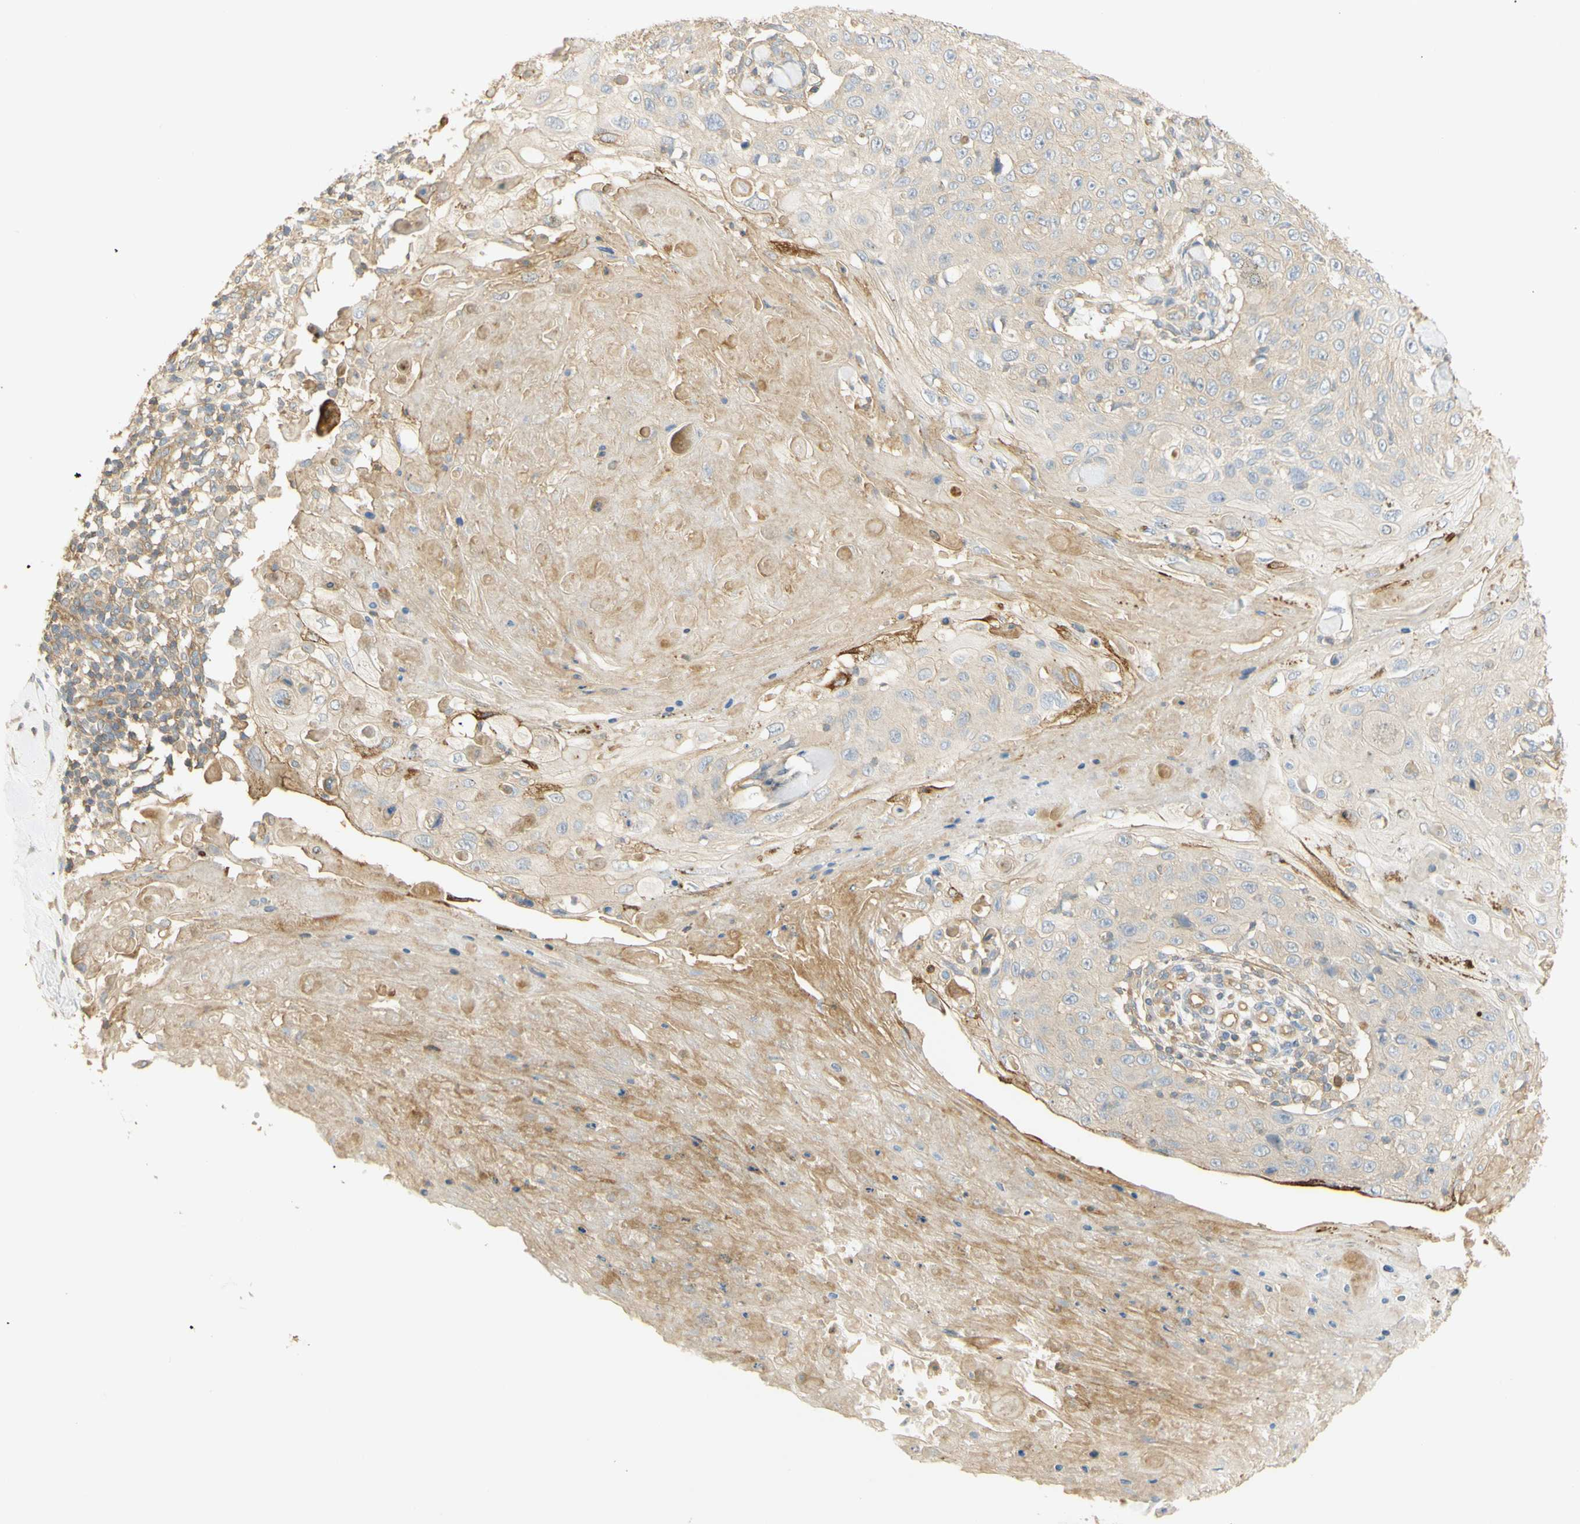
{"staining": {"intensity": "negative", "quantity": "none", "location": "none"}, "tissue": "skin cancer", "cell_type": "Tumor cells", "image_type": "cancer", "snomed": [{"axis": "morphology", "description": "Squamous cell carcinoma, NOS"}, {"axis": "topography", "description": "Skin"}], "caption": "Photomicrograph shows no protein positivity in tumor cells of skin squamous cell carcinoma tissue.", "gene": "KCNE4", "patient": {"sex": "male", "age": 86}}